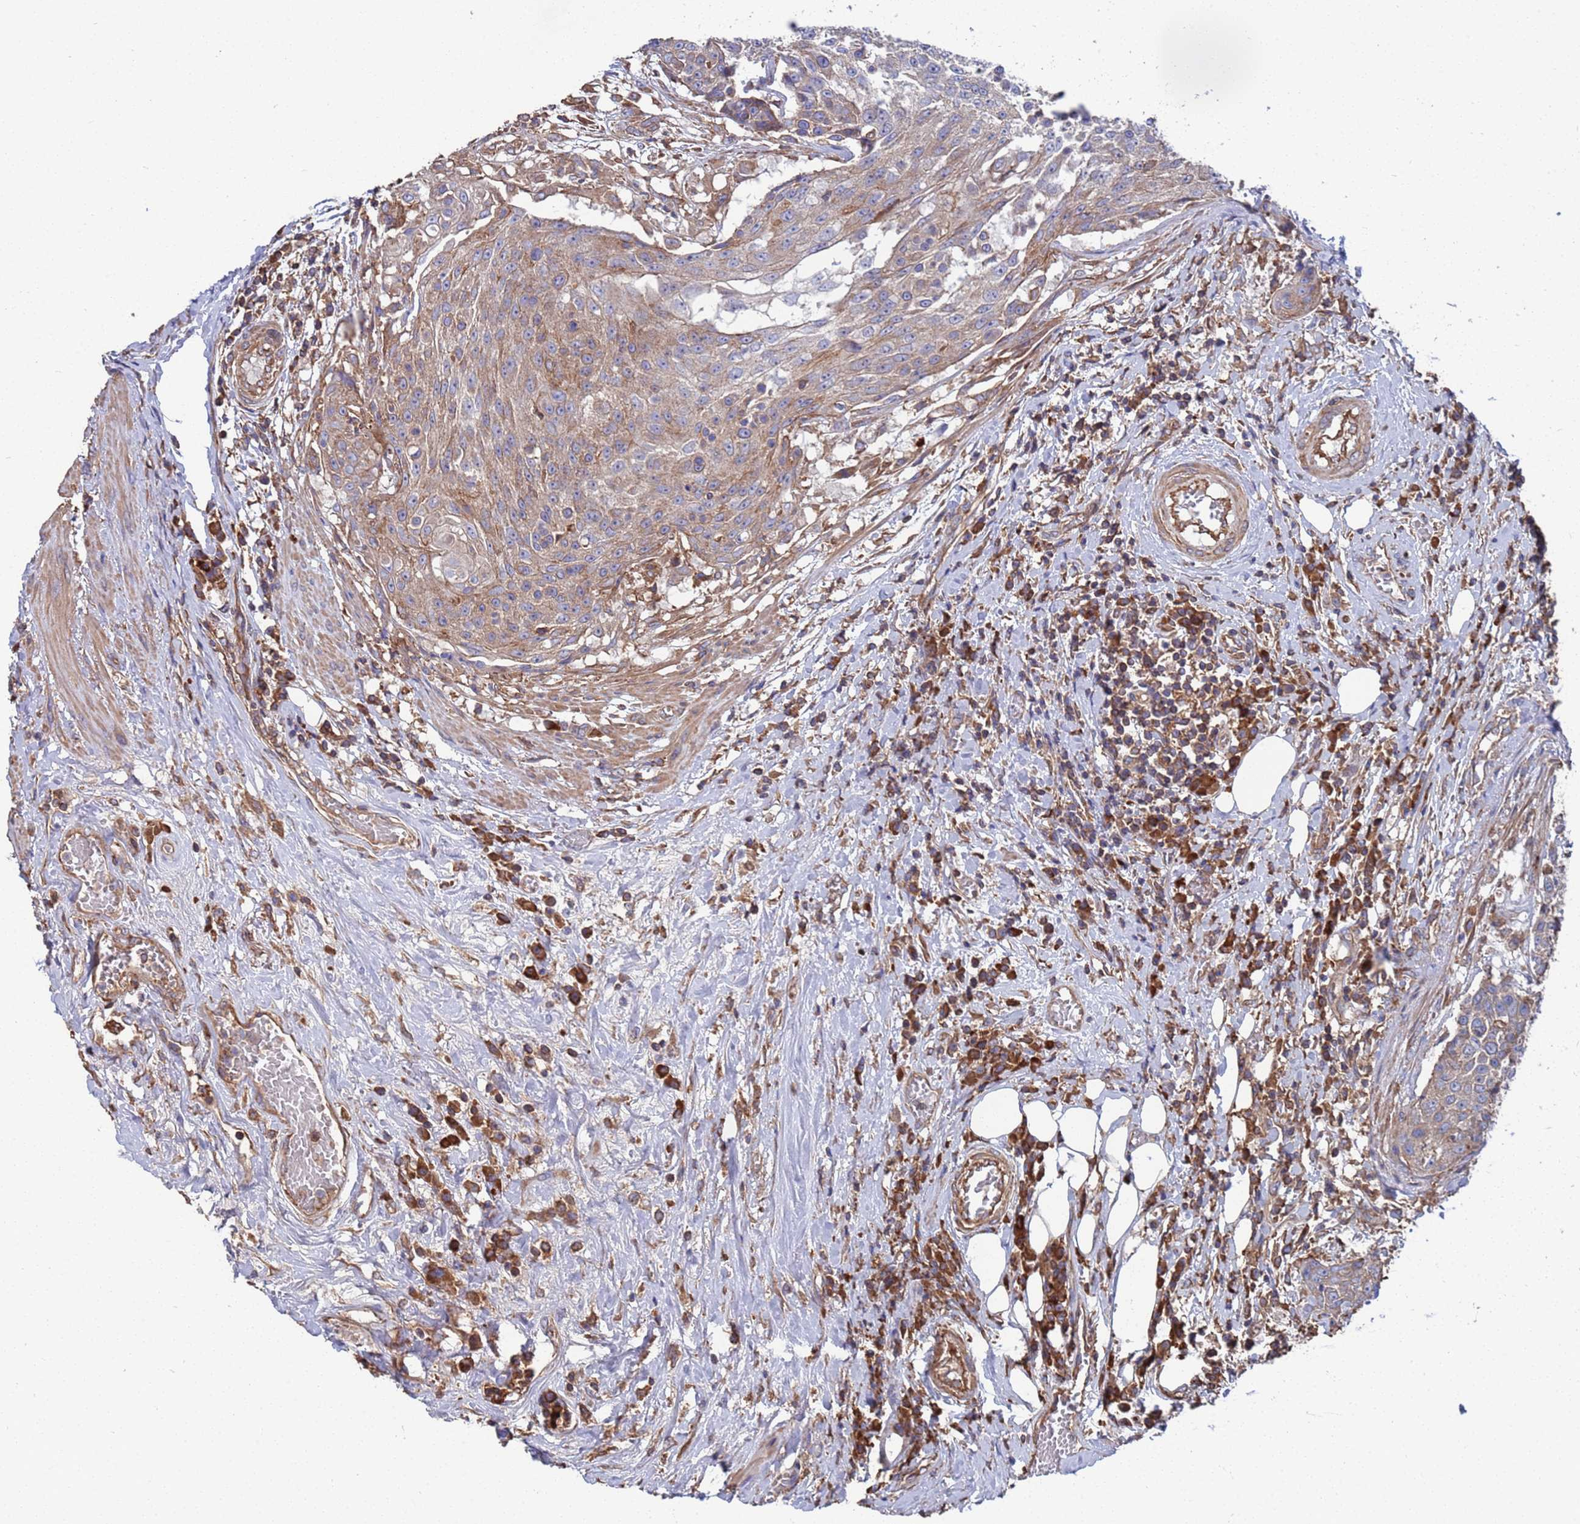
{"staining": {"intensity": "weak", "quantity": "25%-75%", "location": "cytoplasmic/membranous"}, "tissue": "urothelial cancer", "cell_type": "Tumor cells", "image_type": "cancer", "snomed": [{"axis": "morphology", "description": "Urothelial carcinoma, High grade"}, {"axis": "topography", "description": "Urinary bladder"}], "caption": "DAB (3,3'-diaminobenzidine) immunohistochemical staining of human urothelial carcinoma (high-grade) exhibits weak cytoplasmic/membranous protein staining in about 25%-75% of tumor cells.", "gene": "PYCR1", "patient": {"sex": "female", "age": 63}}